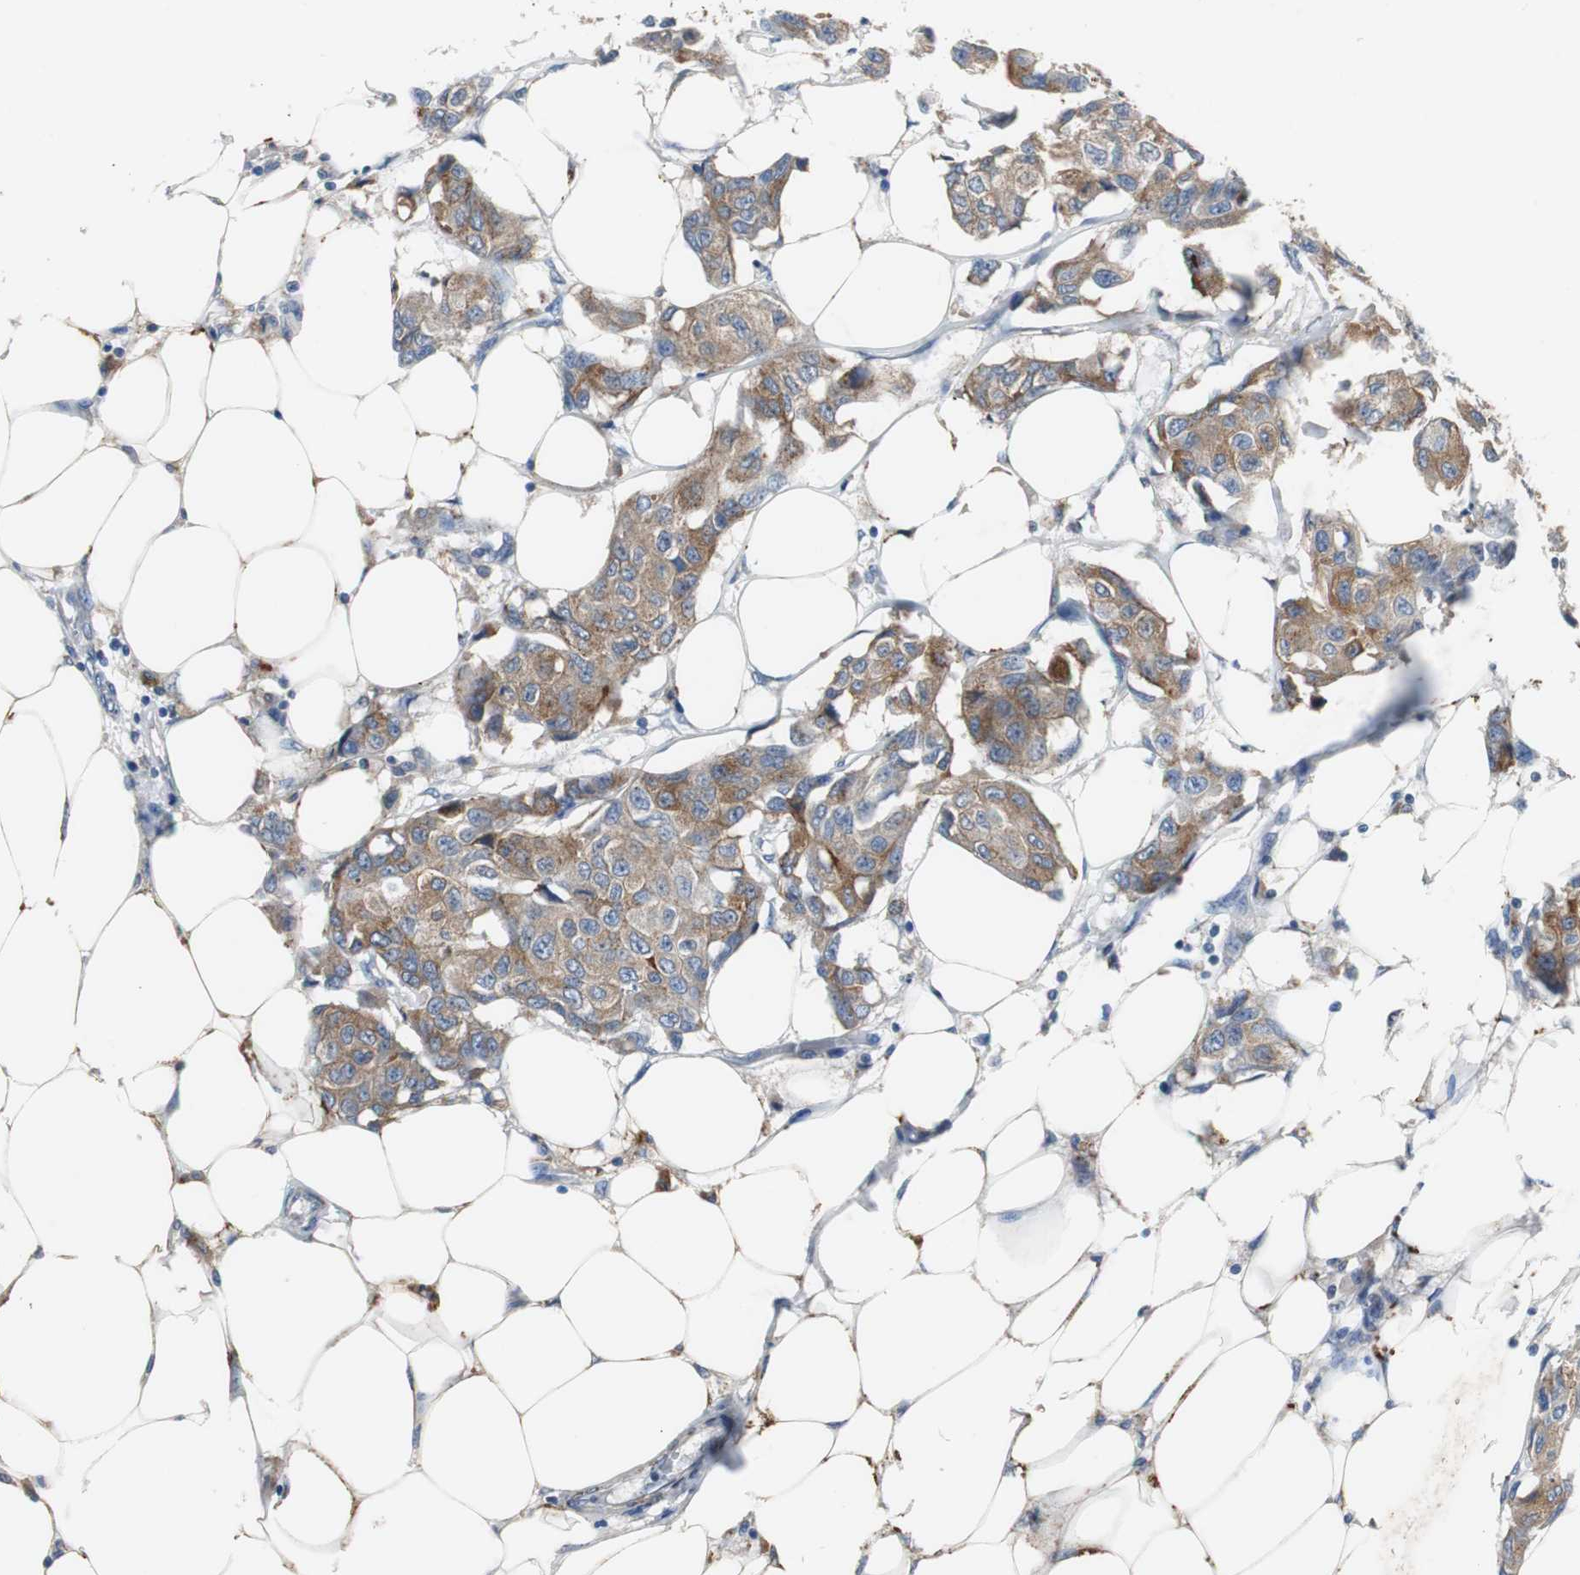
{"staining": {"intensity": "moderate", "quantity": ">75%", "location": "cytoplasmic/membranous"}, "tissue": "breast cancer", "cell_type": "Tumor cells", "image_type": "cancer", "snomed": [{"axis": "morphology", "description": "Duct carcinoma"}, {"axis": "topography", "description": "Breast"}], "caption": "Protein staining of breast cancer tissue demonstrates moderate cytoplasmic/membranous expression in about >75% of tumor cells.", "gene": "SORT1", "patient": {"sex": "female", "age": 80}}